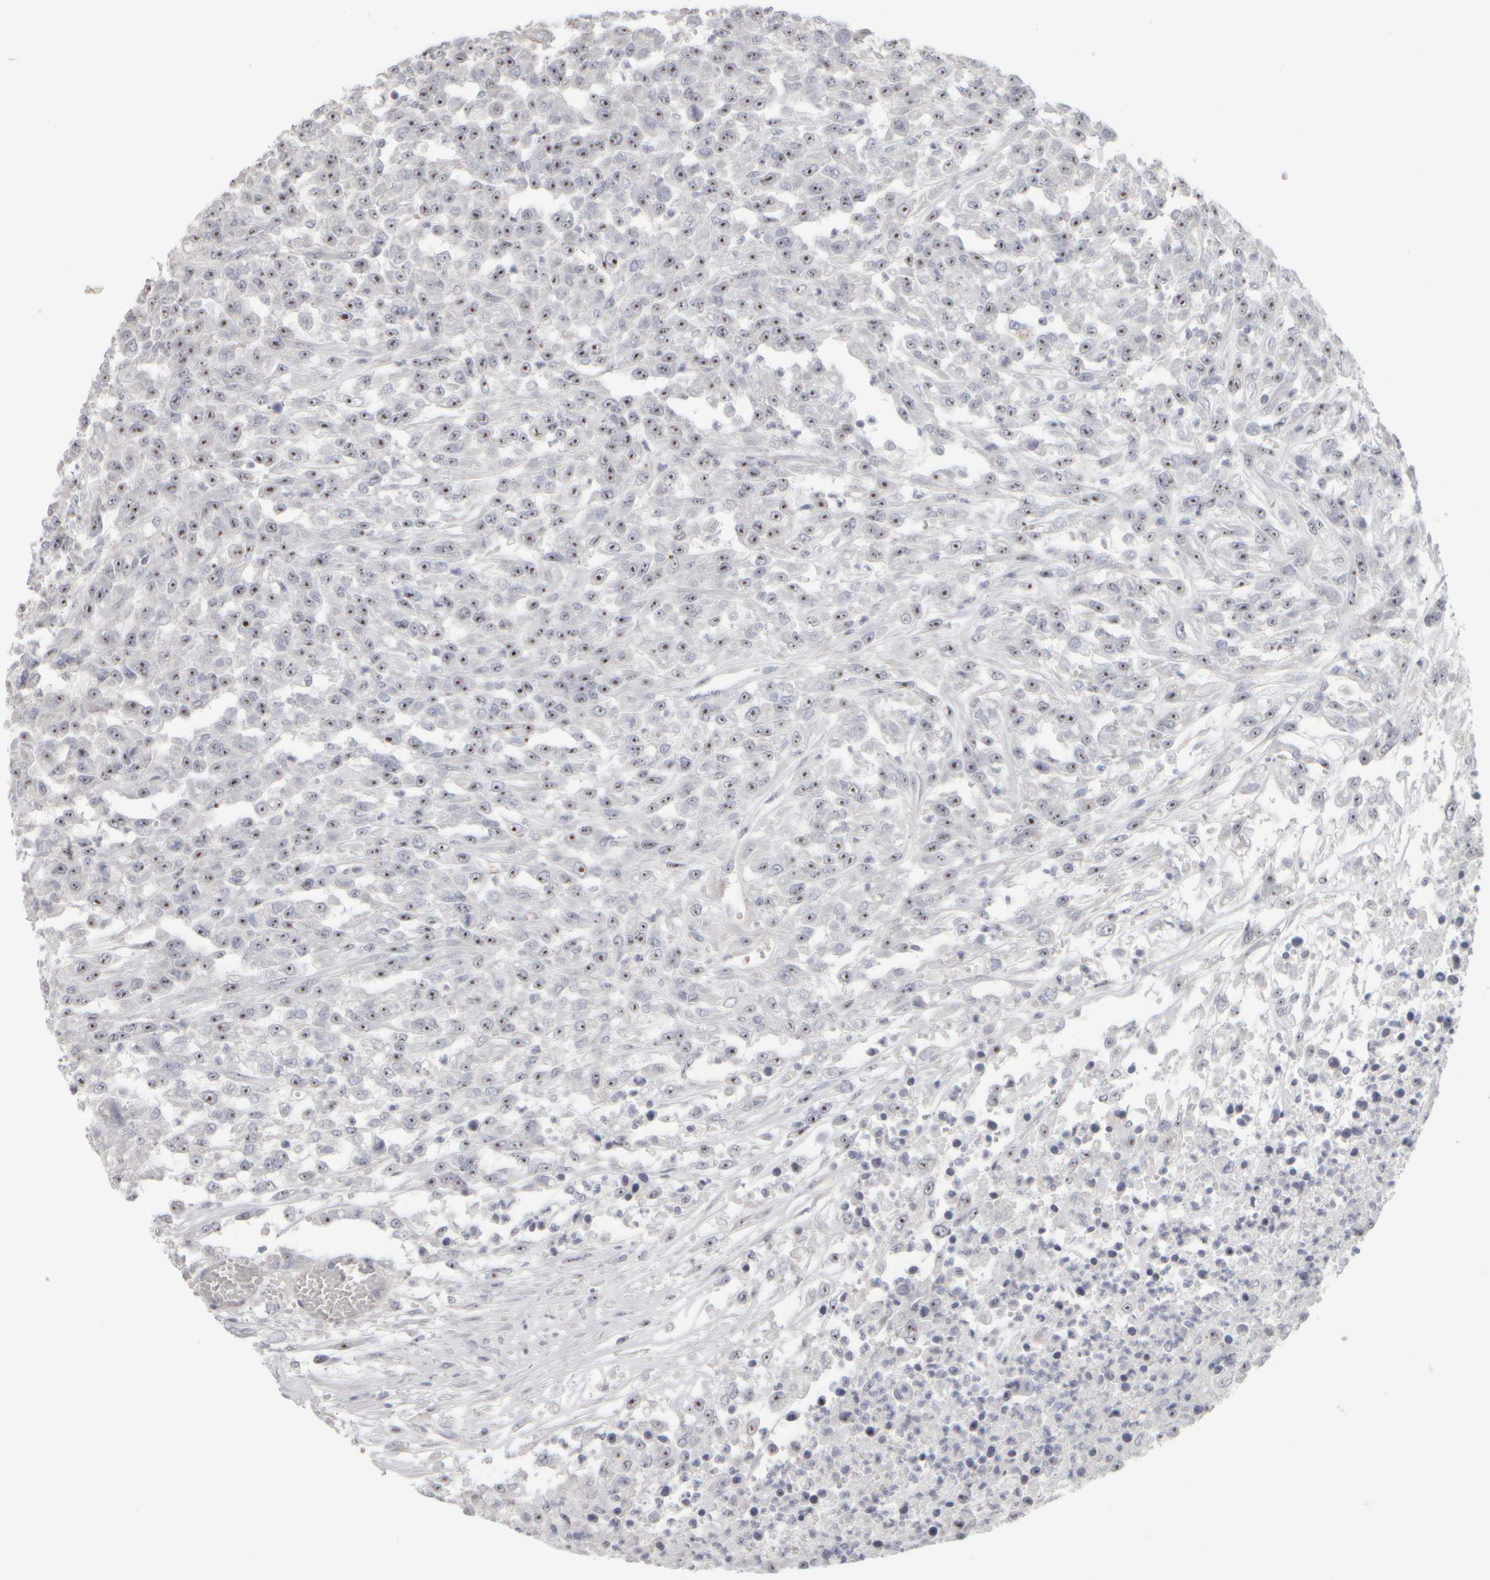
{"staining": {"intensity": "strong", "quantity": ">75%", "location": "nuclear"}, "tissue": "urothelial cancer", "cell_type": "Tumor cells", "image_type": "cancer", "snomed": [{"axis": "morphology", "description": "Urothelial carcinoma, High grade"}, {"axis": "topography", "description": "Urinary bladder"}], "caption": "DAB immunohistochemical staining of human high-grade urothelial carcinoma exhibits strong nuclear protein positivity in approximately >75% of tumor cells.", "gene": "DCXR", "patient": {"sex": "male", "age": 46}}